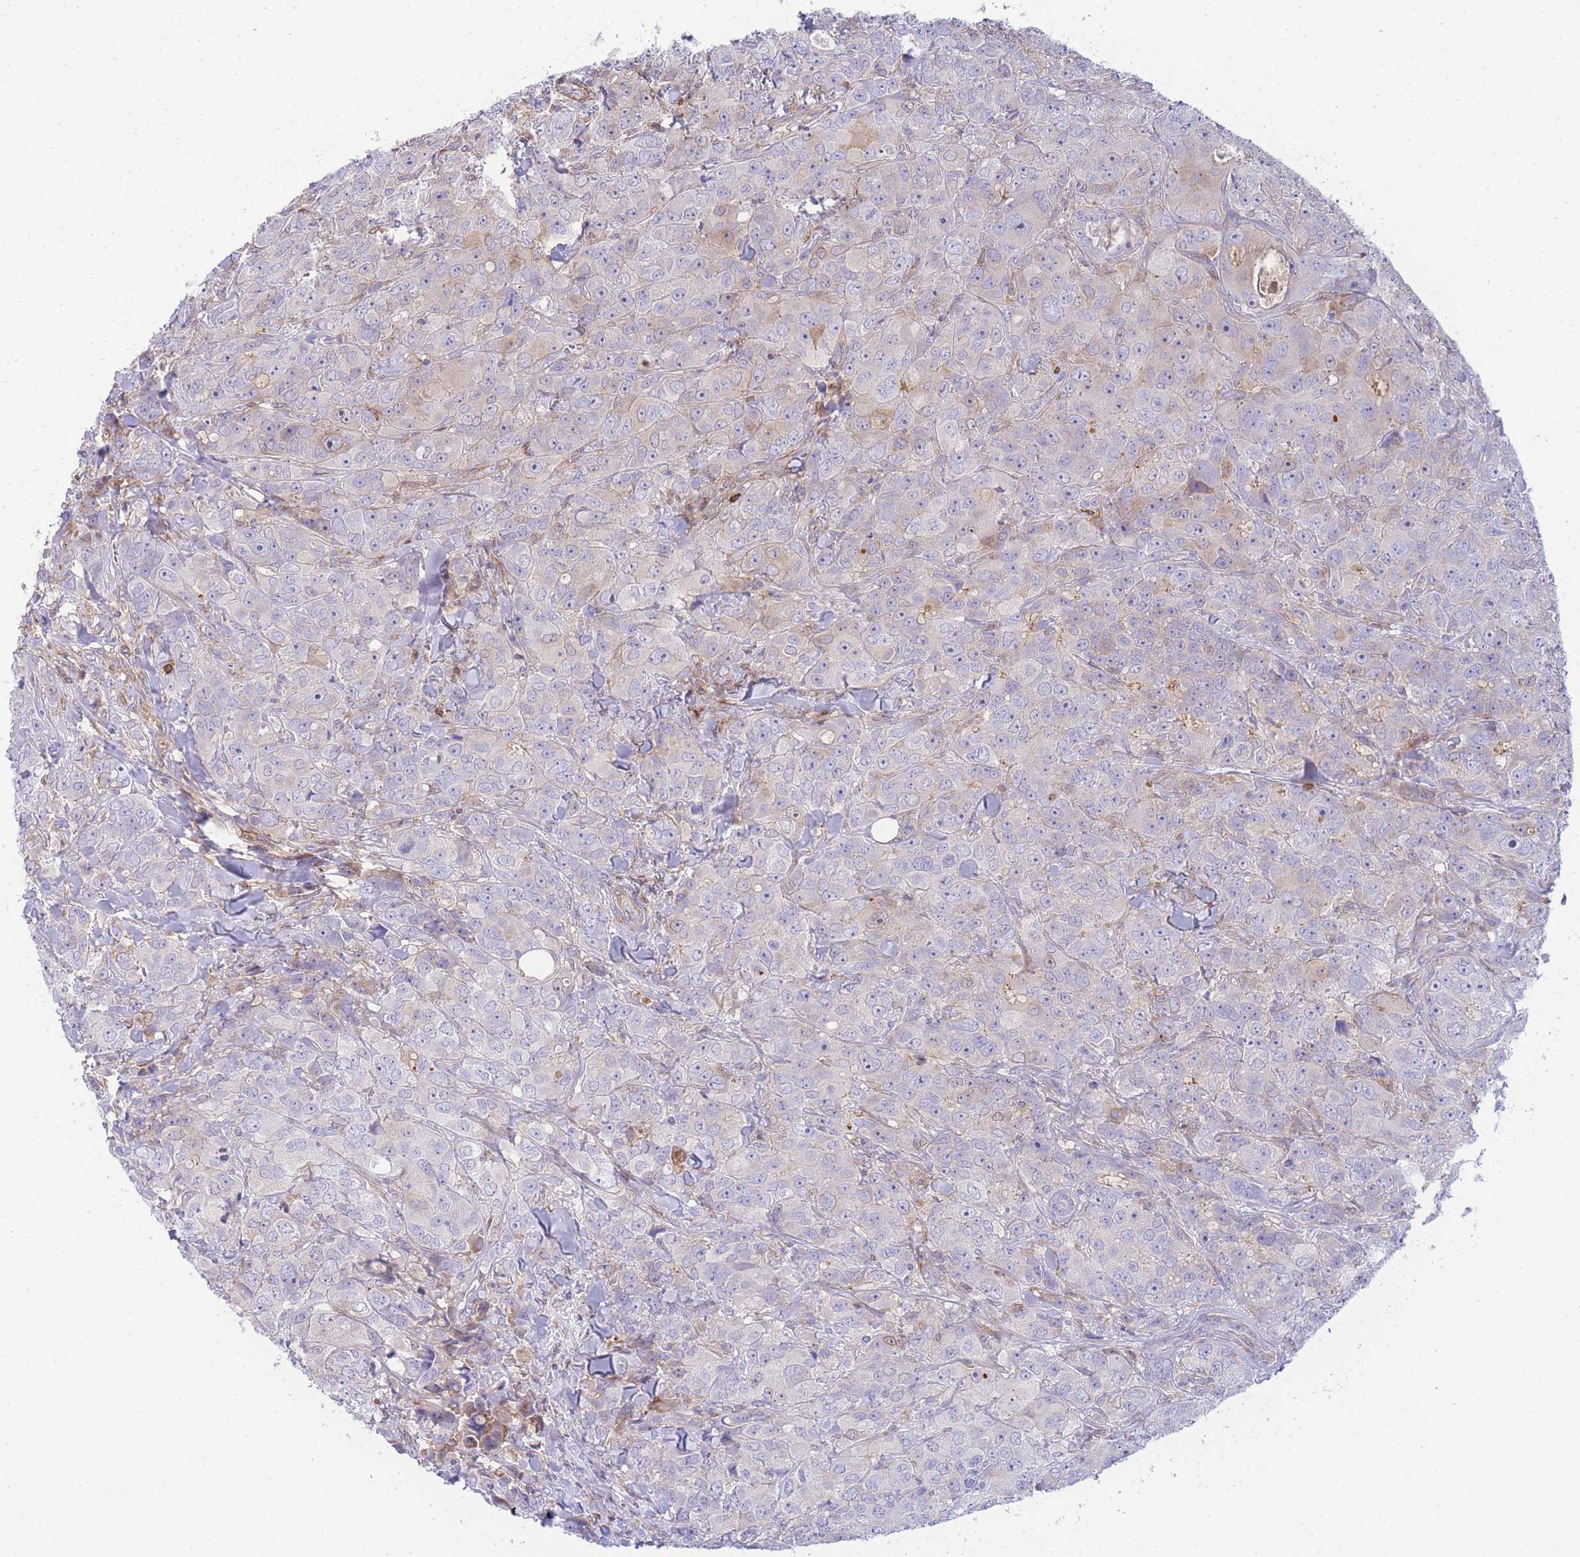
{"staining": {"intensity": "moderate", "quantity": "<25%", "location": "cytoplasmic/membranous"}, "tissue": "breast cancer", "cell_type": "Tumor cells", "image_type": "cancer", "snomed": [{"axis": "morphology", "description": "Duct carcinoma"}, {"axis": "topography", "description": "Breast"}], "caption": "Approximately <25% of tumor cells in breast invasive ductal carcinoma demonstrate moderate cytoplasmic/membranous protein staining as visualized by brown immunohistochemical staining.", "gene": "FBN3", "patient": {"sex": "female", "age": 43}}